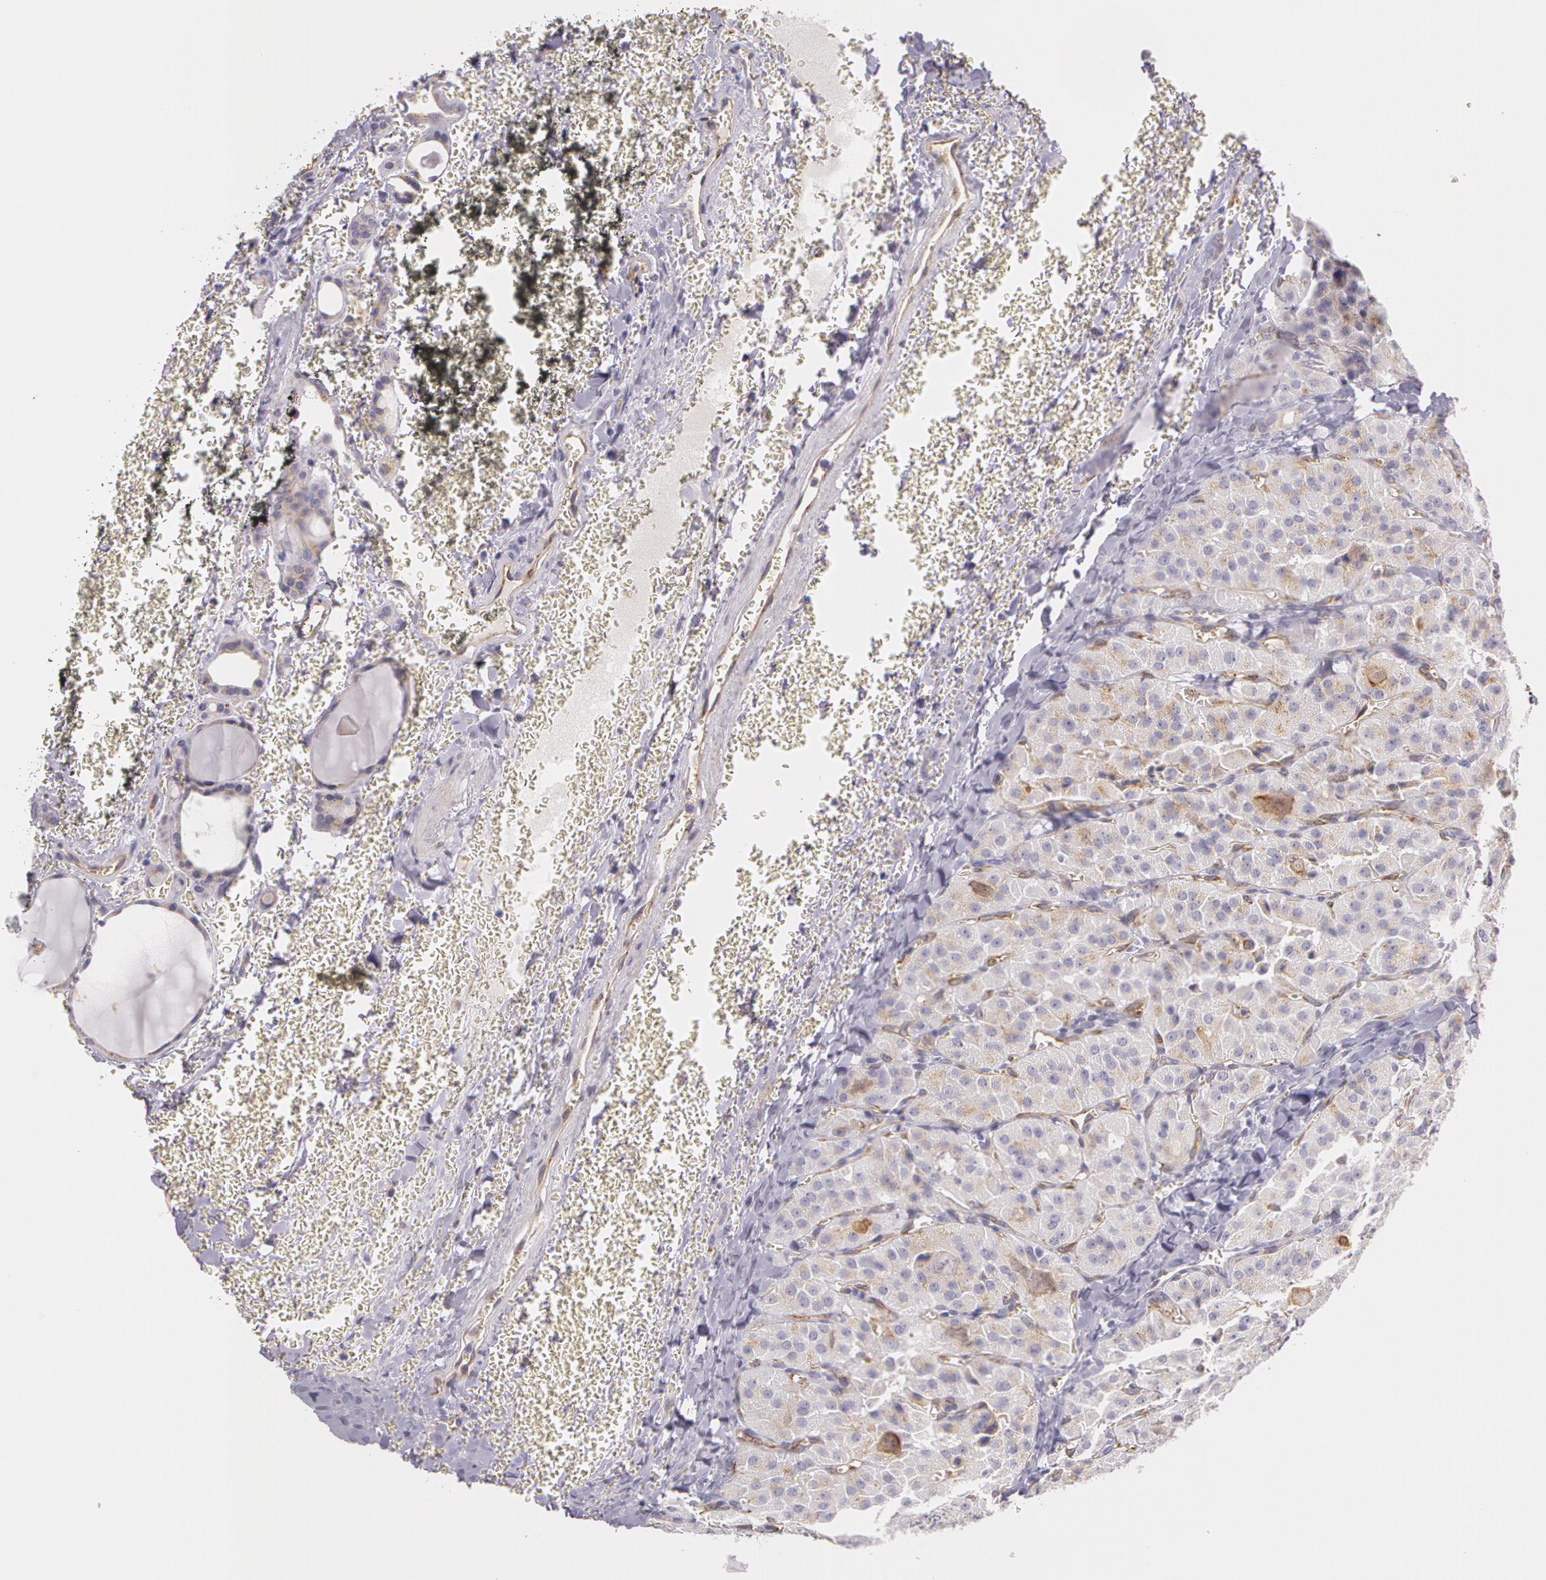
{"staining": {"intensity": "weak", "quantity": "25%-75%", "location": "cytoplasmic/membranous"}, "tissue": "thyroid cancer", "cell_type": "Tumor cells", "image_type": "cancer", "snomed": [{"axis": "morphology", "description": "Carcinoma, NOS"}, {"axis": "topography", "description": "Thyroid gland"}], "caption": "An immunohistochemistry (IHC) micrograph of neoplastic tissue is shown. Protein staining in brown highlights weak cytoplasmic/membranous positivity in thyroid cancer within tumor cells. The staining was performed using DAB (3,3'-diaminobenzidine) to visualize the protein expression in brown, while the nuclei were stained in blue with hematoxylin (Magnification: 20x).", "gene": "APP", "patient": {"sex": "male", "age": 76}}